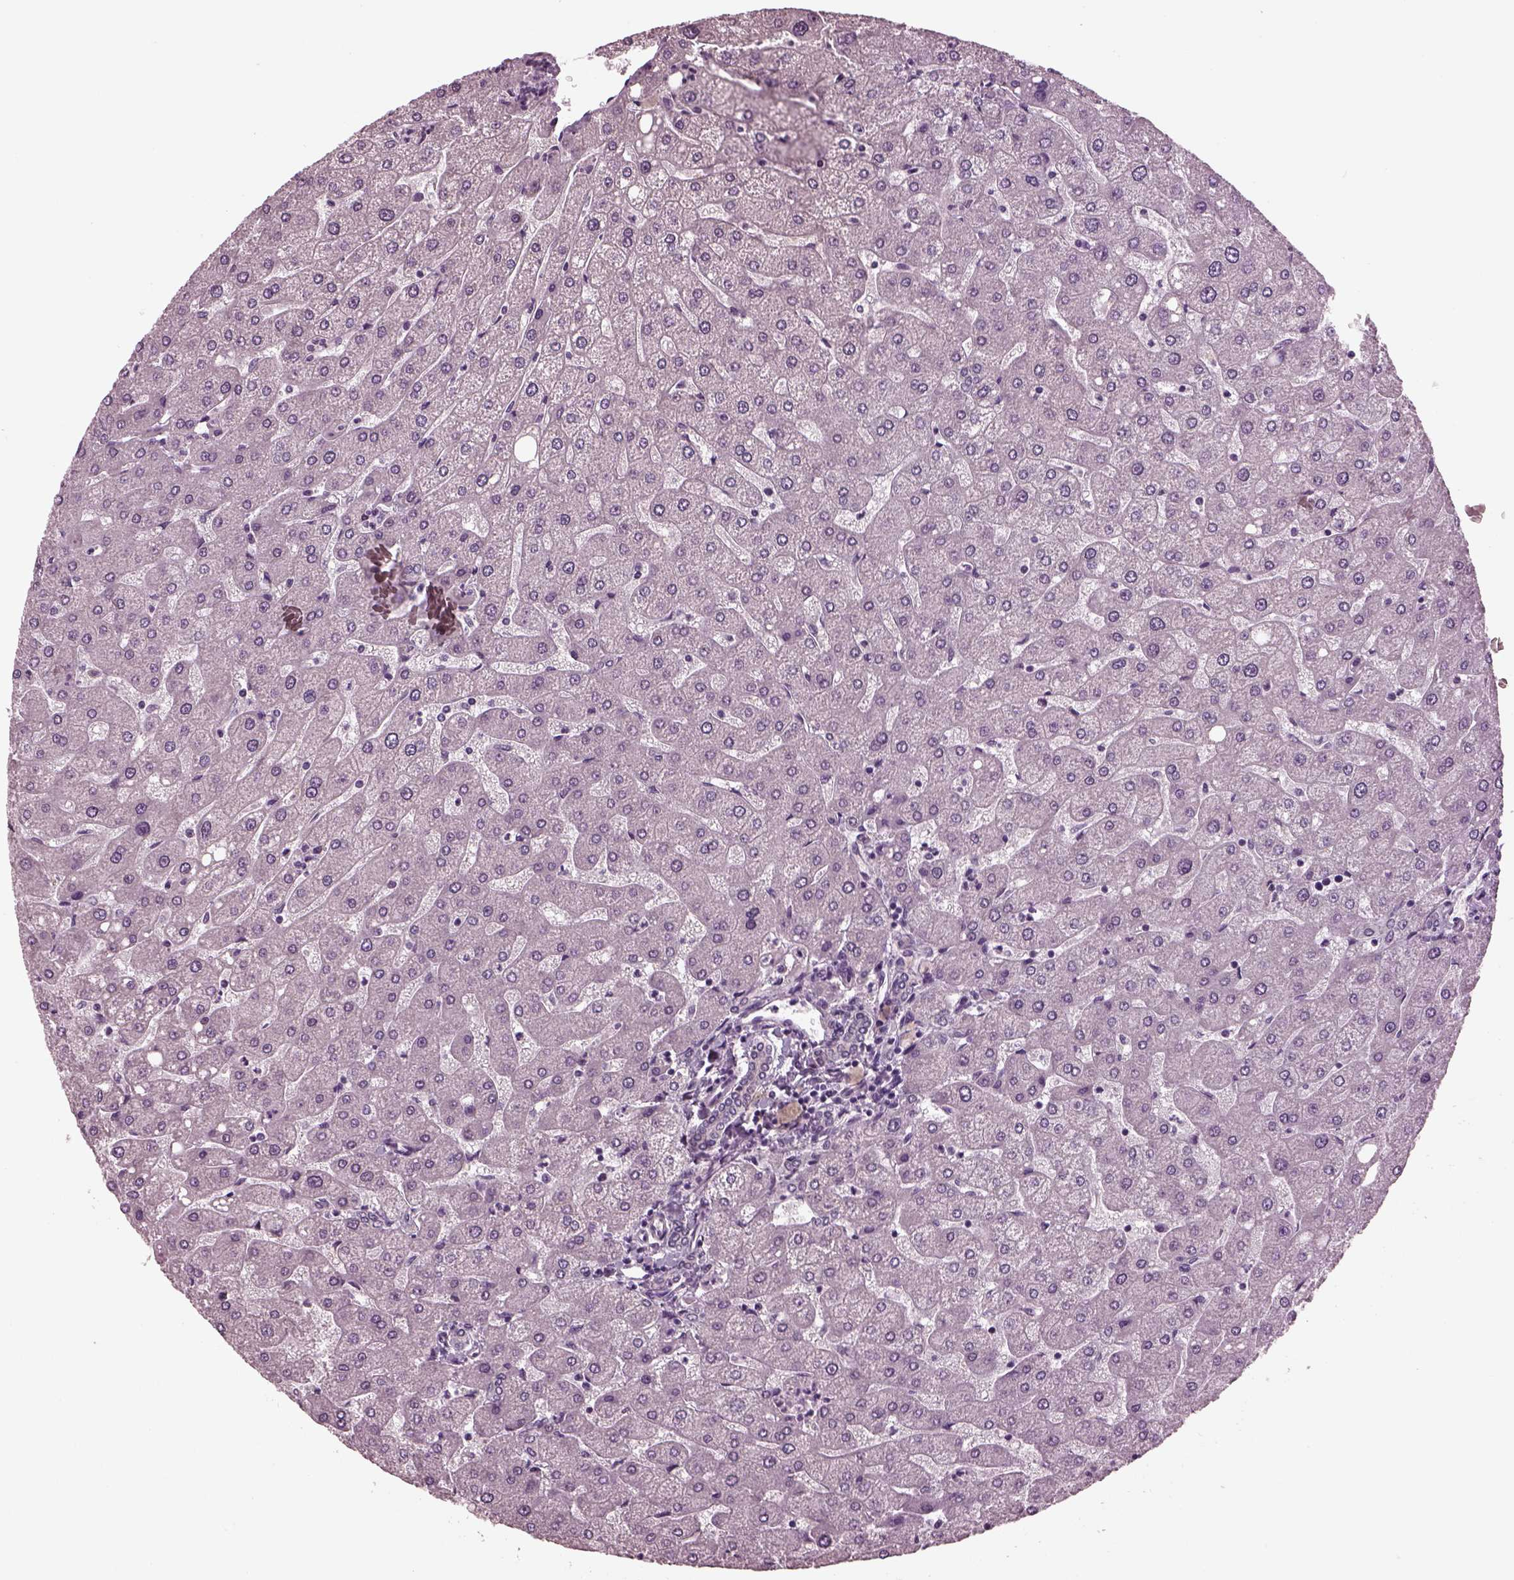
{"staining": {"intensity": "negative", "quantity": "none", "location": "none"}, "tissue": "liver", "cell_type": "Cholangiocytes", "image_type": "normal", "snomed": [{"axis": "morphology", "description": "Normal tissue, NOS"}, {"axis": "topography", "description": "Liver"}], "caption": "This is an immunohistochemistry (IHC) photomicrograph of normal human liver. There is no expression in cholangiocytes.", "gene": "CLCN4", "patient": {"sex": "male", "age": 67}}